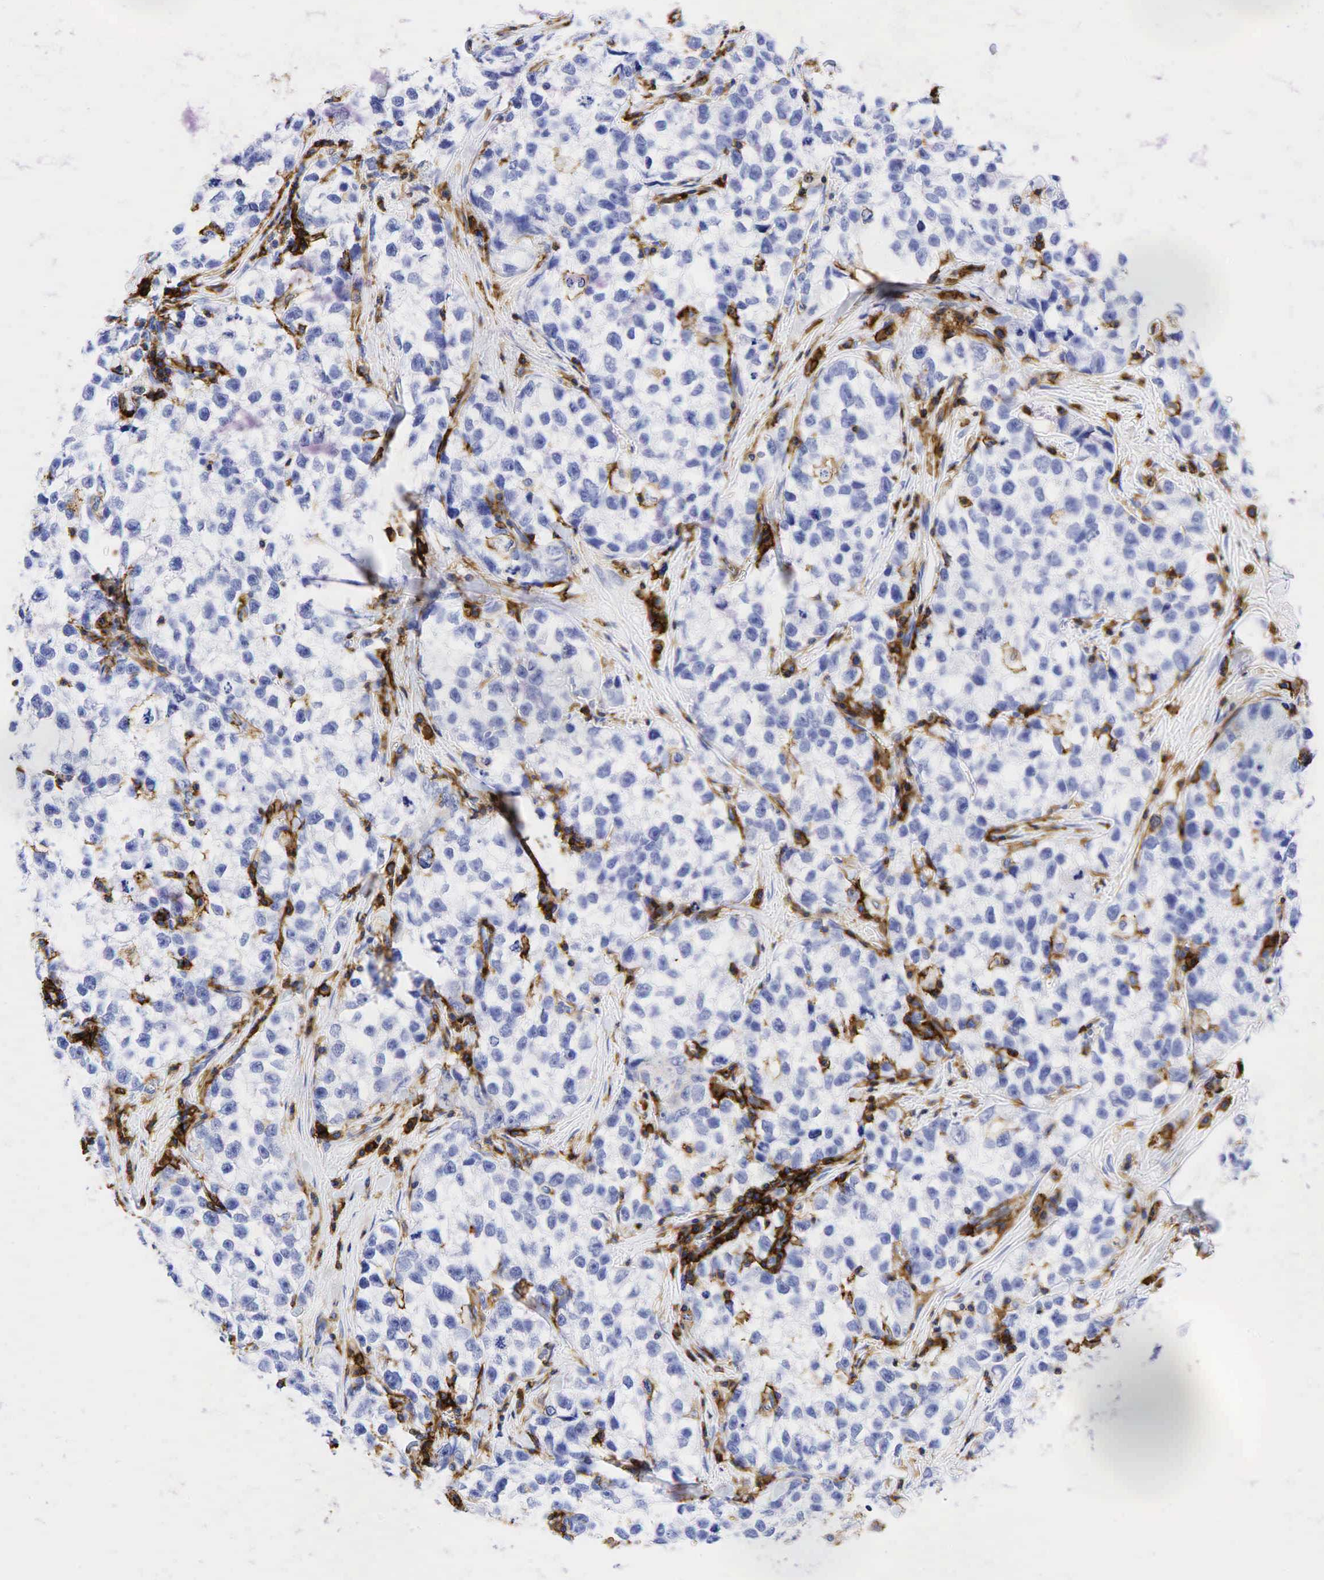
{"staining": {"intensity": "negative", "quantity": "none", "location": "none"}, "tissue": "testis cancer", "cell_type": "Tumor cells", "image_type": "cancer", "snomed": [{"axis": "morphology", "description": "Seminoma, NOS"}, {"axis": "morphology", "description": "Carcinoma, Embryonal, NOS"}, {"axis": "topography", "description": "Testis"}], "caption": "This is a histopathology image of IHC staining of testis cancer (seminoma), which shows no staining in tumor cells.", "gene": "CD44", "patient": {"sex": "male", "age": 30}}